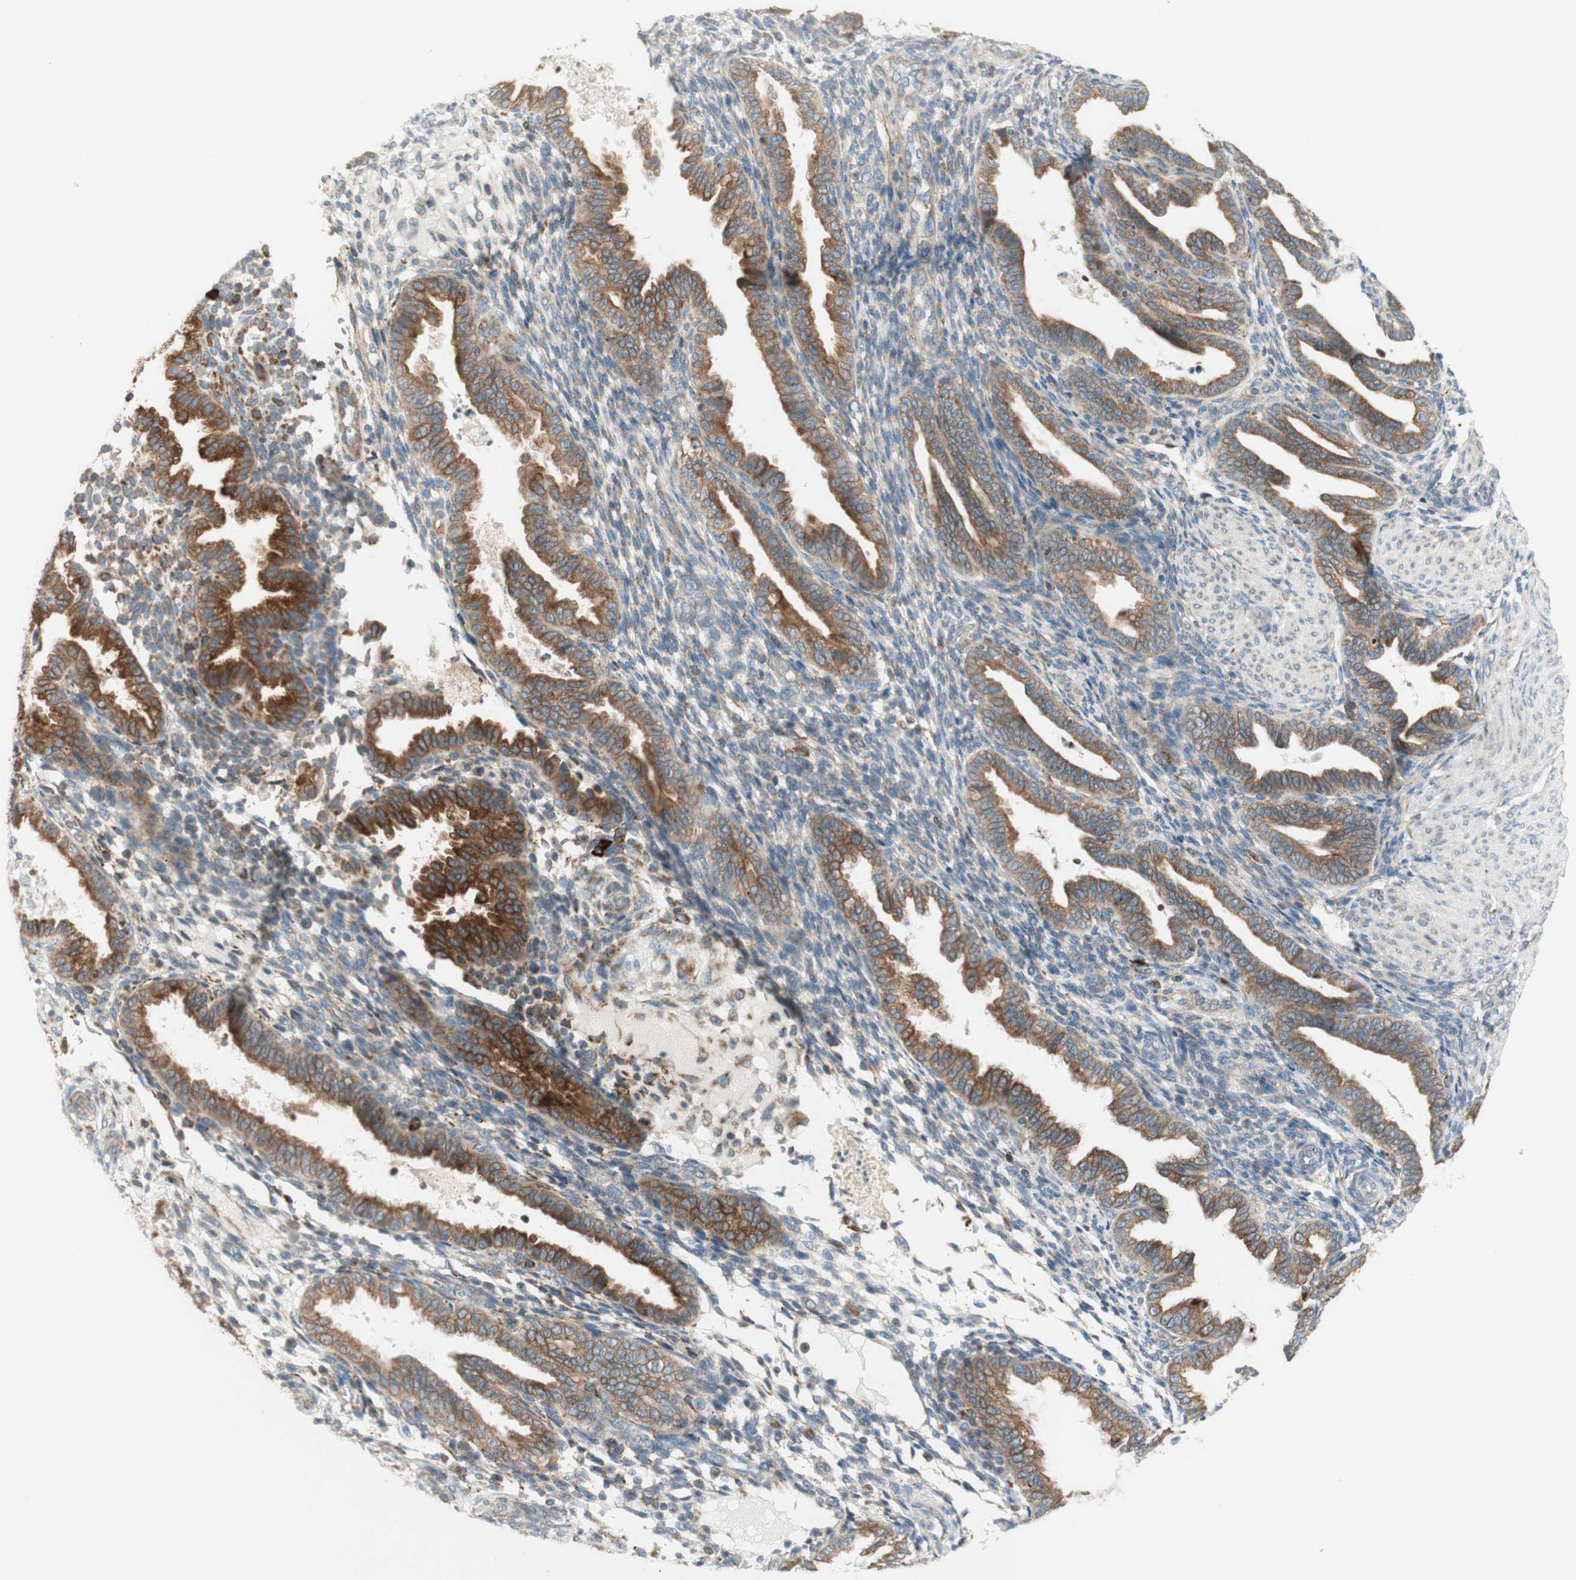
{"staining": {"intensity": "moderate", "quantity": ">75%", "location": "cytoplasmic/membranous"}, "tissue": "endometrium", "cell_type": "Cells in endometrial stroma", "image_type": "normal", "snomed": [{"axis": "morphology", "description": "Normal tissue, NOS"}, {"axis": "topography", "description": "Endometrium"}], "caption": "A photomicrograph of endometrium stained for a protein reveals moderate cytoplasmic/membranous brown staining in cells in endometrial stroma.", "gene": "MANF", "patient": {"sex": "female", "age": 33}}